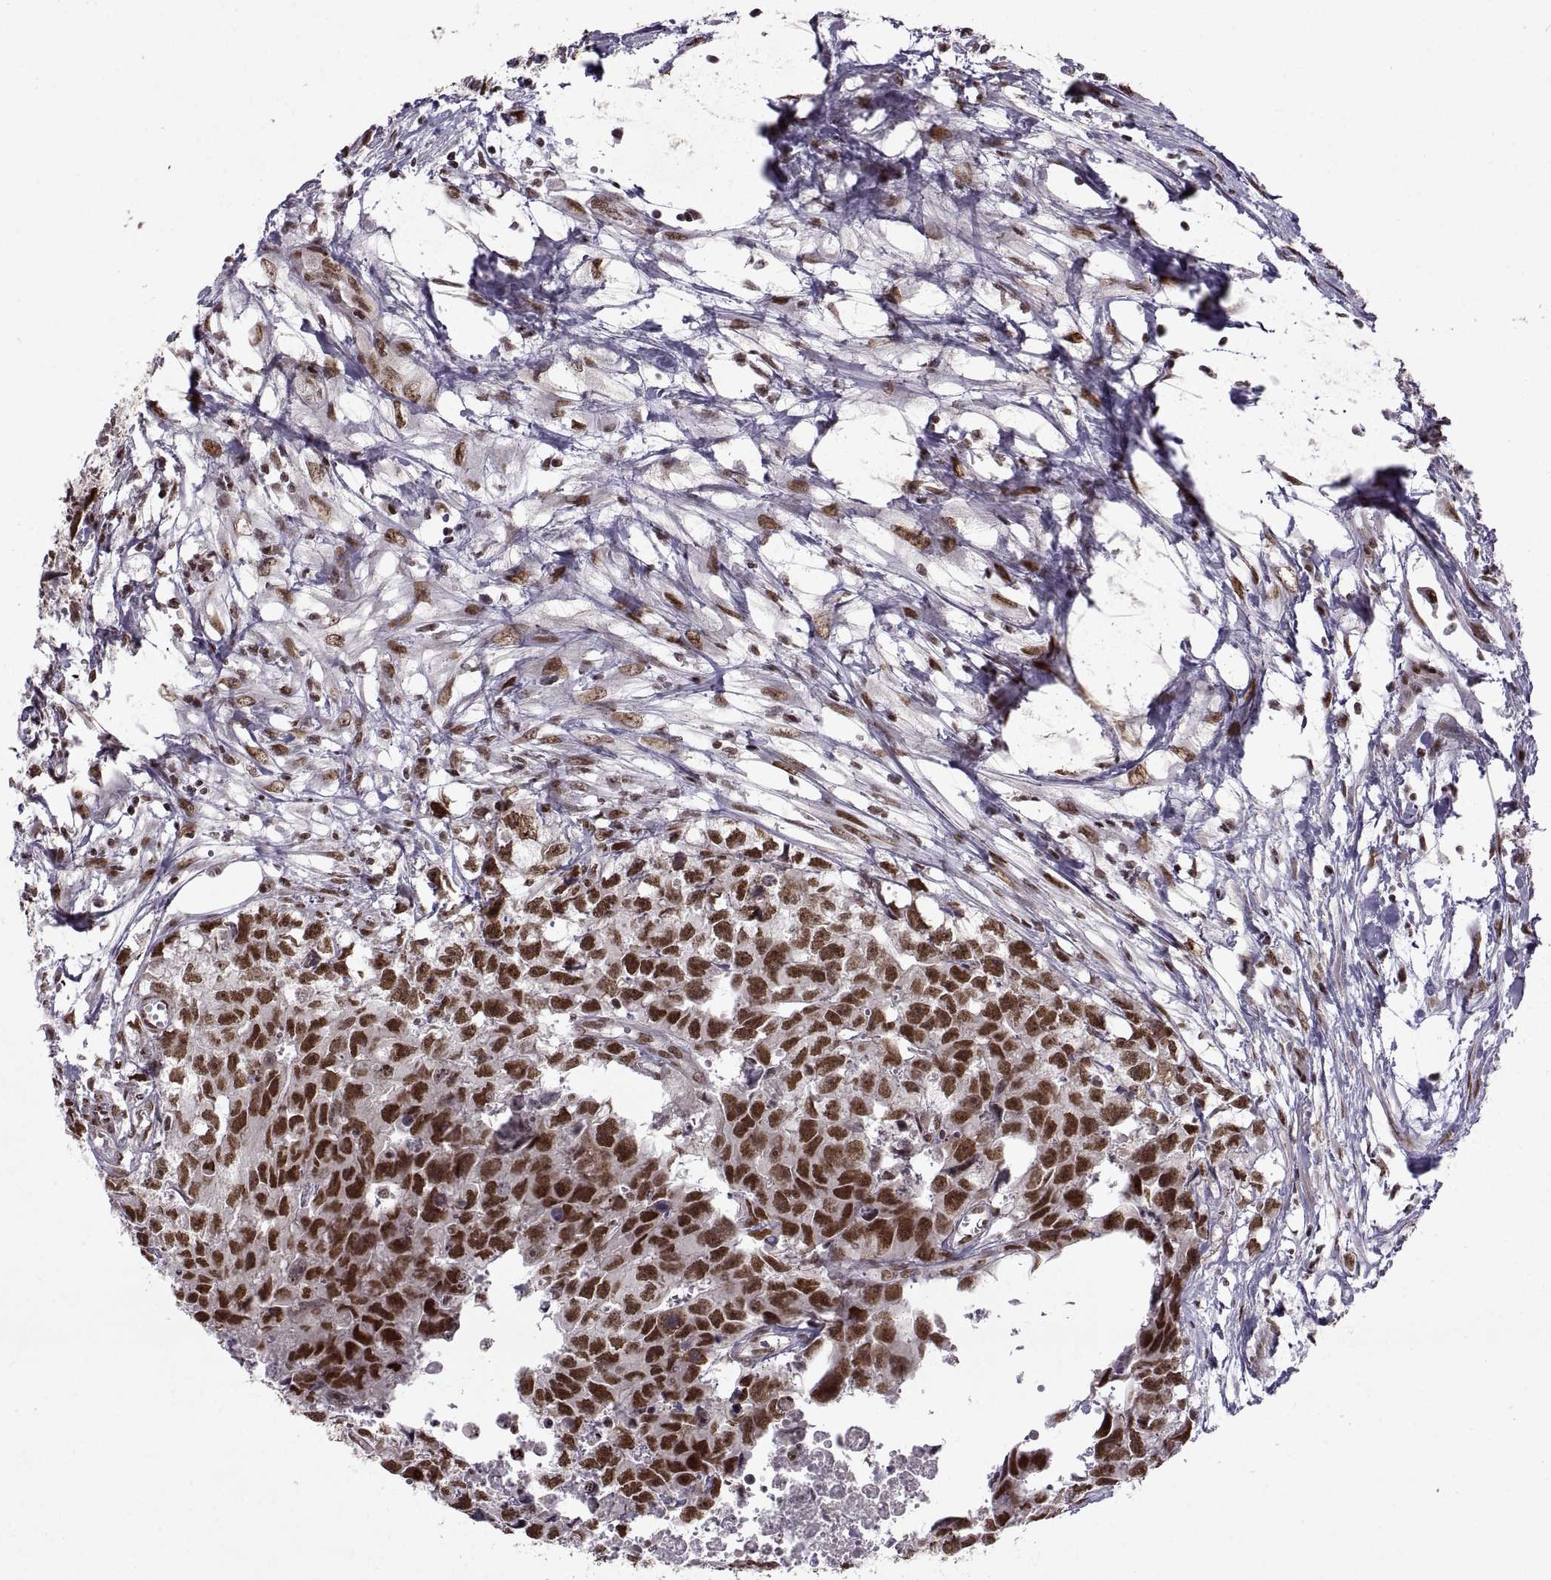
{"staining": {"intensity": "strong", "quantity": ">75%", "location": "nuclear"}, "tissue": "testis cancer", "cell_type": "Tumor cells", "image_type": "cancer", "snomed": [{"axis": "morphology", "description": "Carcinoma, Embryonal, NOS"}, {"axis": "morphology", "description": "Teratoma, malignant, NOS"}, {"axis": "topography", "description": "Testis"}], "caption": "Immunohistochemical staining of human testis cancer demonstrates high levels of strong nuclear protein staining in about >75% of tumor cells.", "gene": "MT1E", "patient": {"sex": "male", "age": 44}}